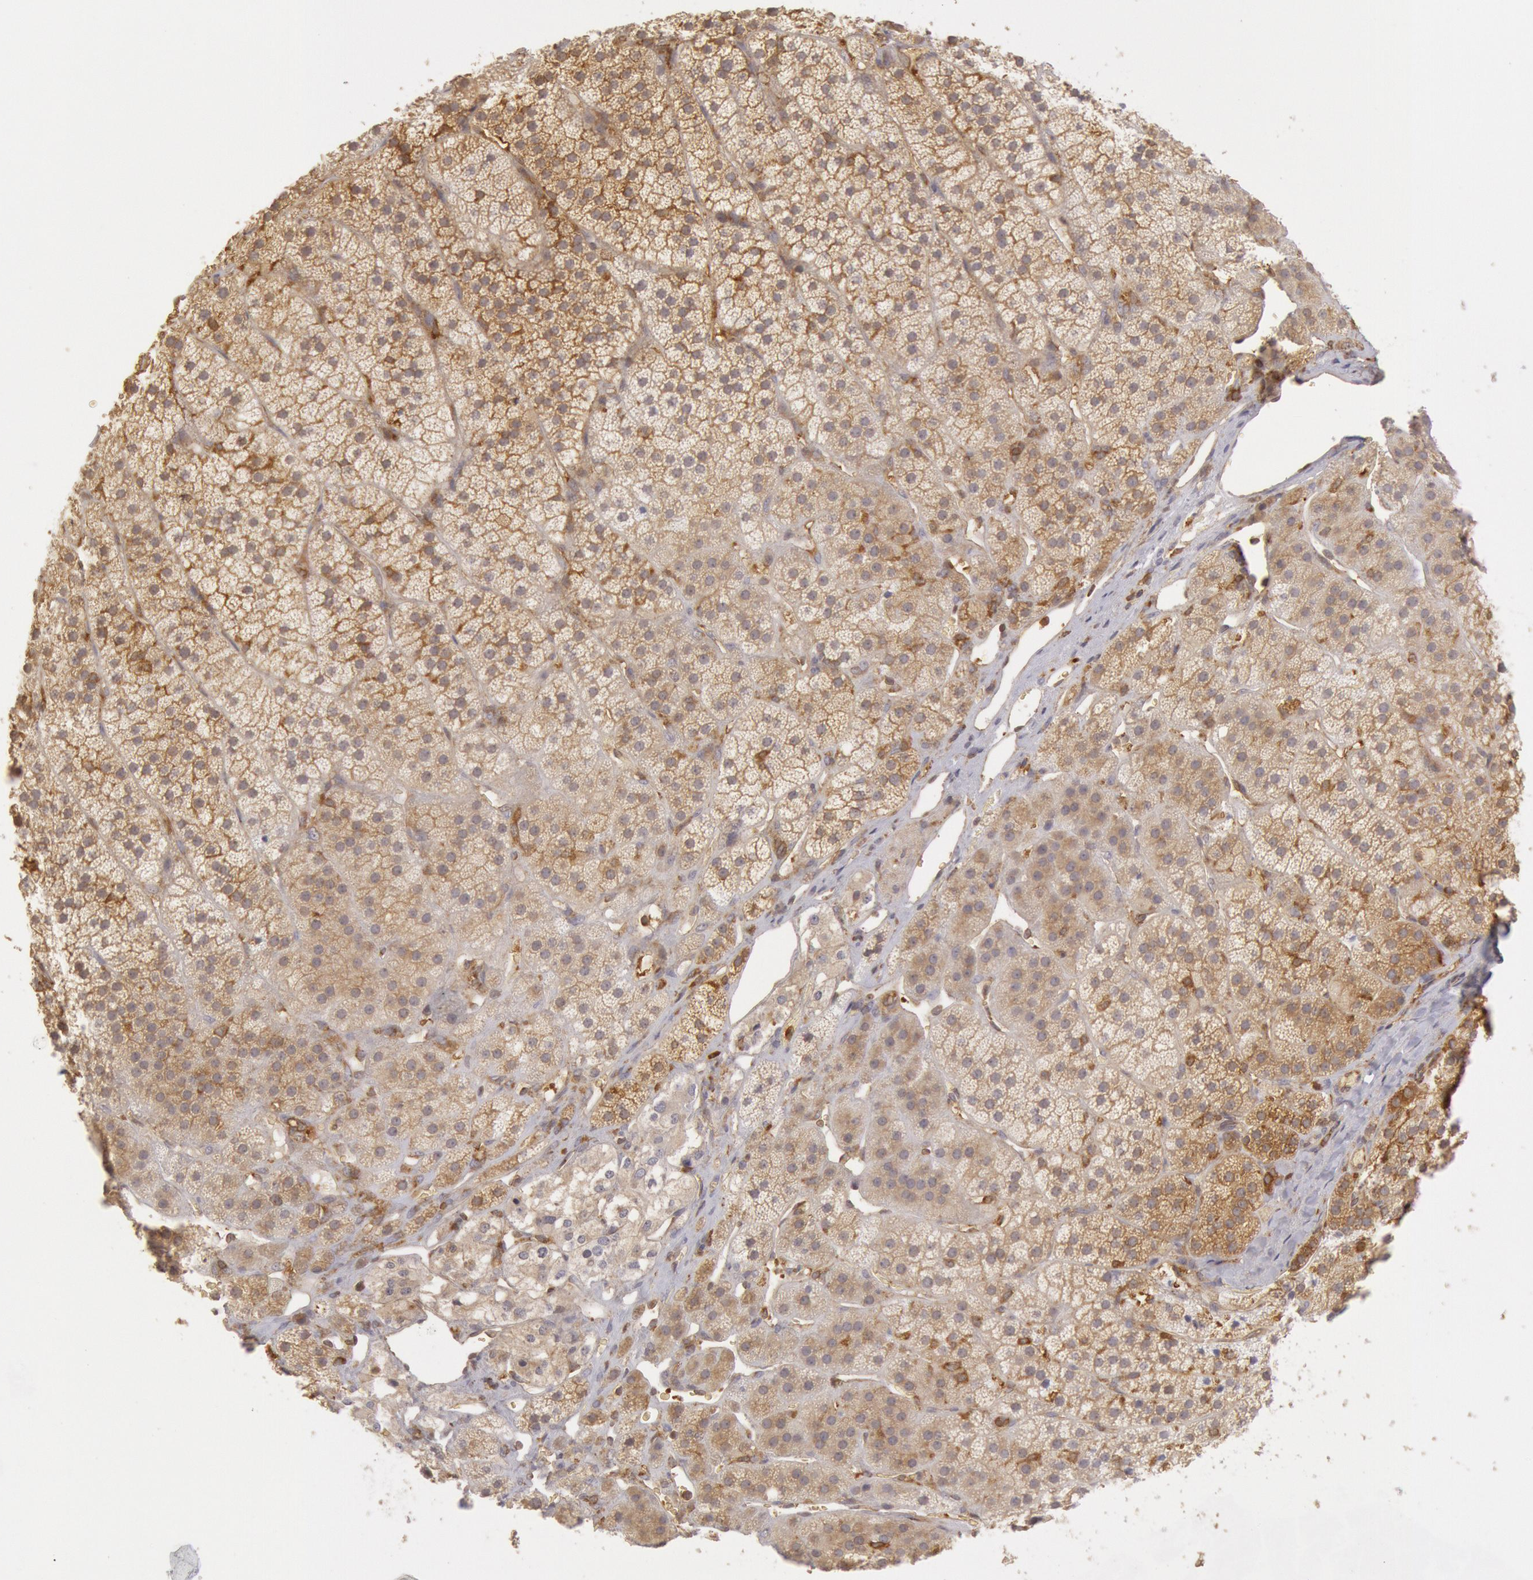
{"staining": {"intensity": "weak", "quantity": ">75%", "location": "cytoplasmic/membranous"}, "tissue": "adrenal gland", "cell_type": "Glandular cells", "image_type": "normal", "snomed": [{"axis": "morphology", "description": "Normal tissue, NOS"}, {"axis": "topography", "description": "Adrenal gland"}], "caption": "Adrenal gland stained with immunohistochemistry shows weak cytoplasmic/membranous staining in about >75% of glandular cells. Immunohistochemistry stains the protein of interest in brown and the nuclei are stained blue.", "gene": "IKBKB", "patient": {"sex": "female", "age": 44}}